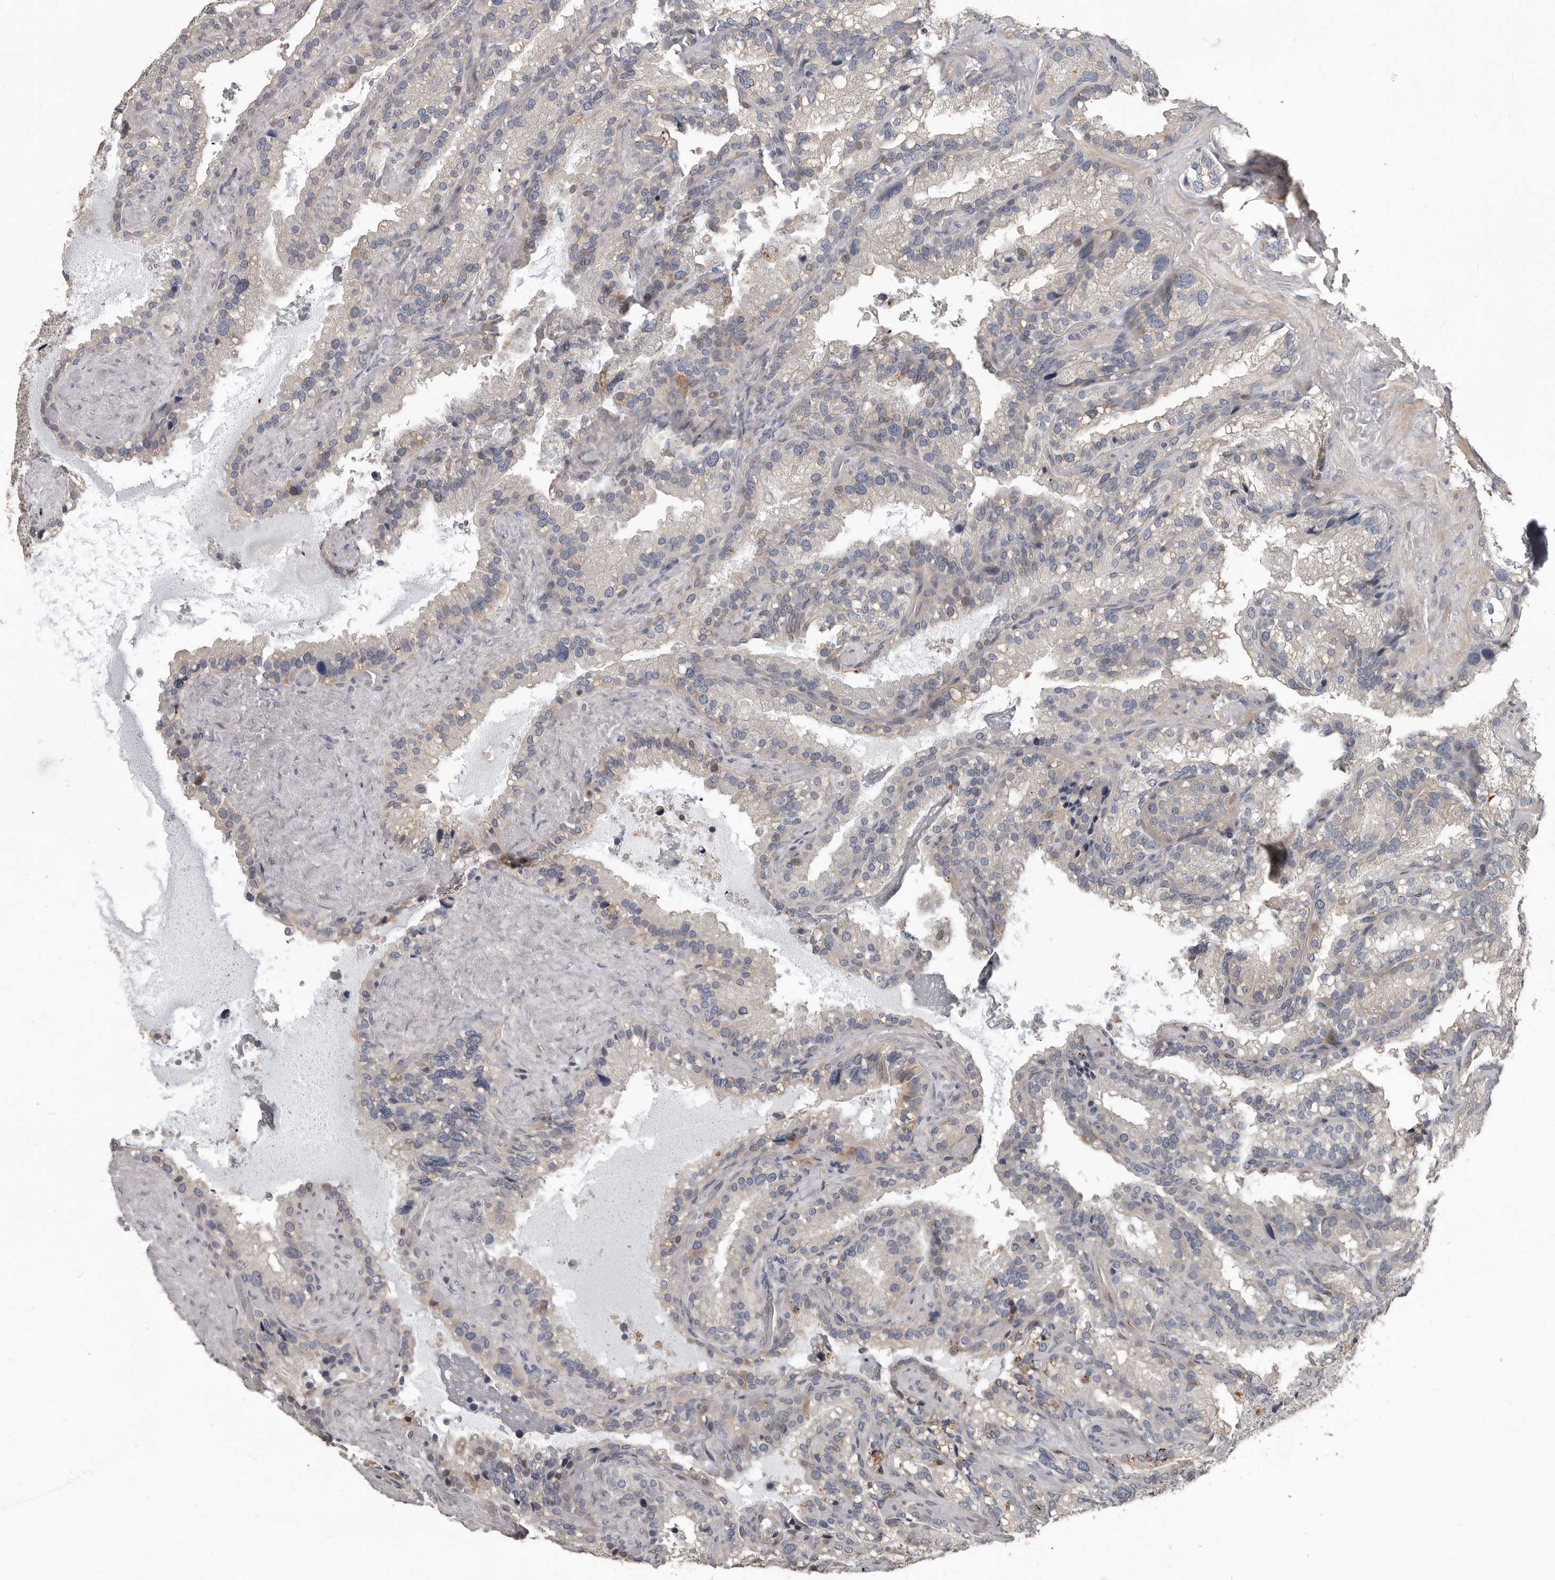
{"staining": {"intensity": "negative", "quantity": "none", "location": "none"}, "tissue": "seminal vesicle", "cell_type": "Glandular cells", "image_type": "normal", "snomed": [{"axis": "morphology", "description": "Normal tissue, NOS"}, {"axis": "topography", "description": "Prostate"}, {"axis": "topography", "description": "Seminal veicle"}], "caption": "This histopathology image is of benign seminal vesicle stained with immunohistochemistry (IHC) to label a protein in brown with the nuclei are counter-stained blue. There is no expression in glandular cells. (Immunohistochemistry (ihc), brightfield microscopy, high magnification).", "gene": "RNF217", "patient": {"sex": "male", "age": 68}}